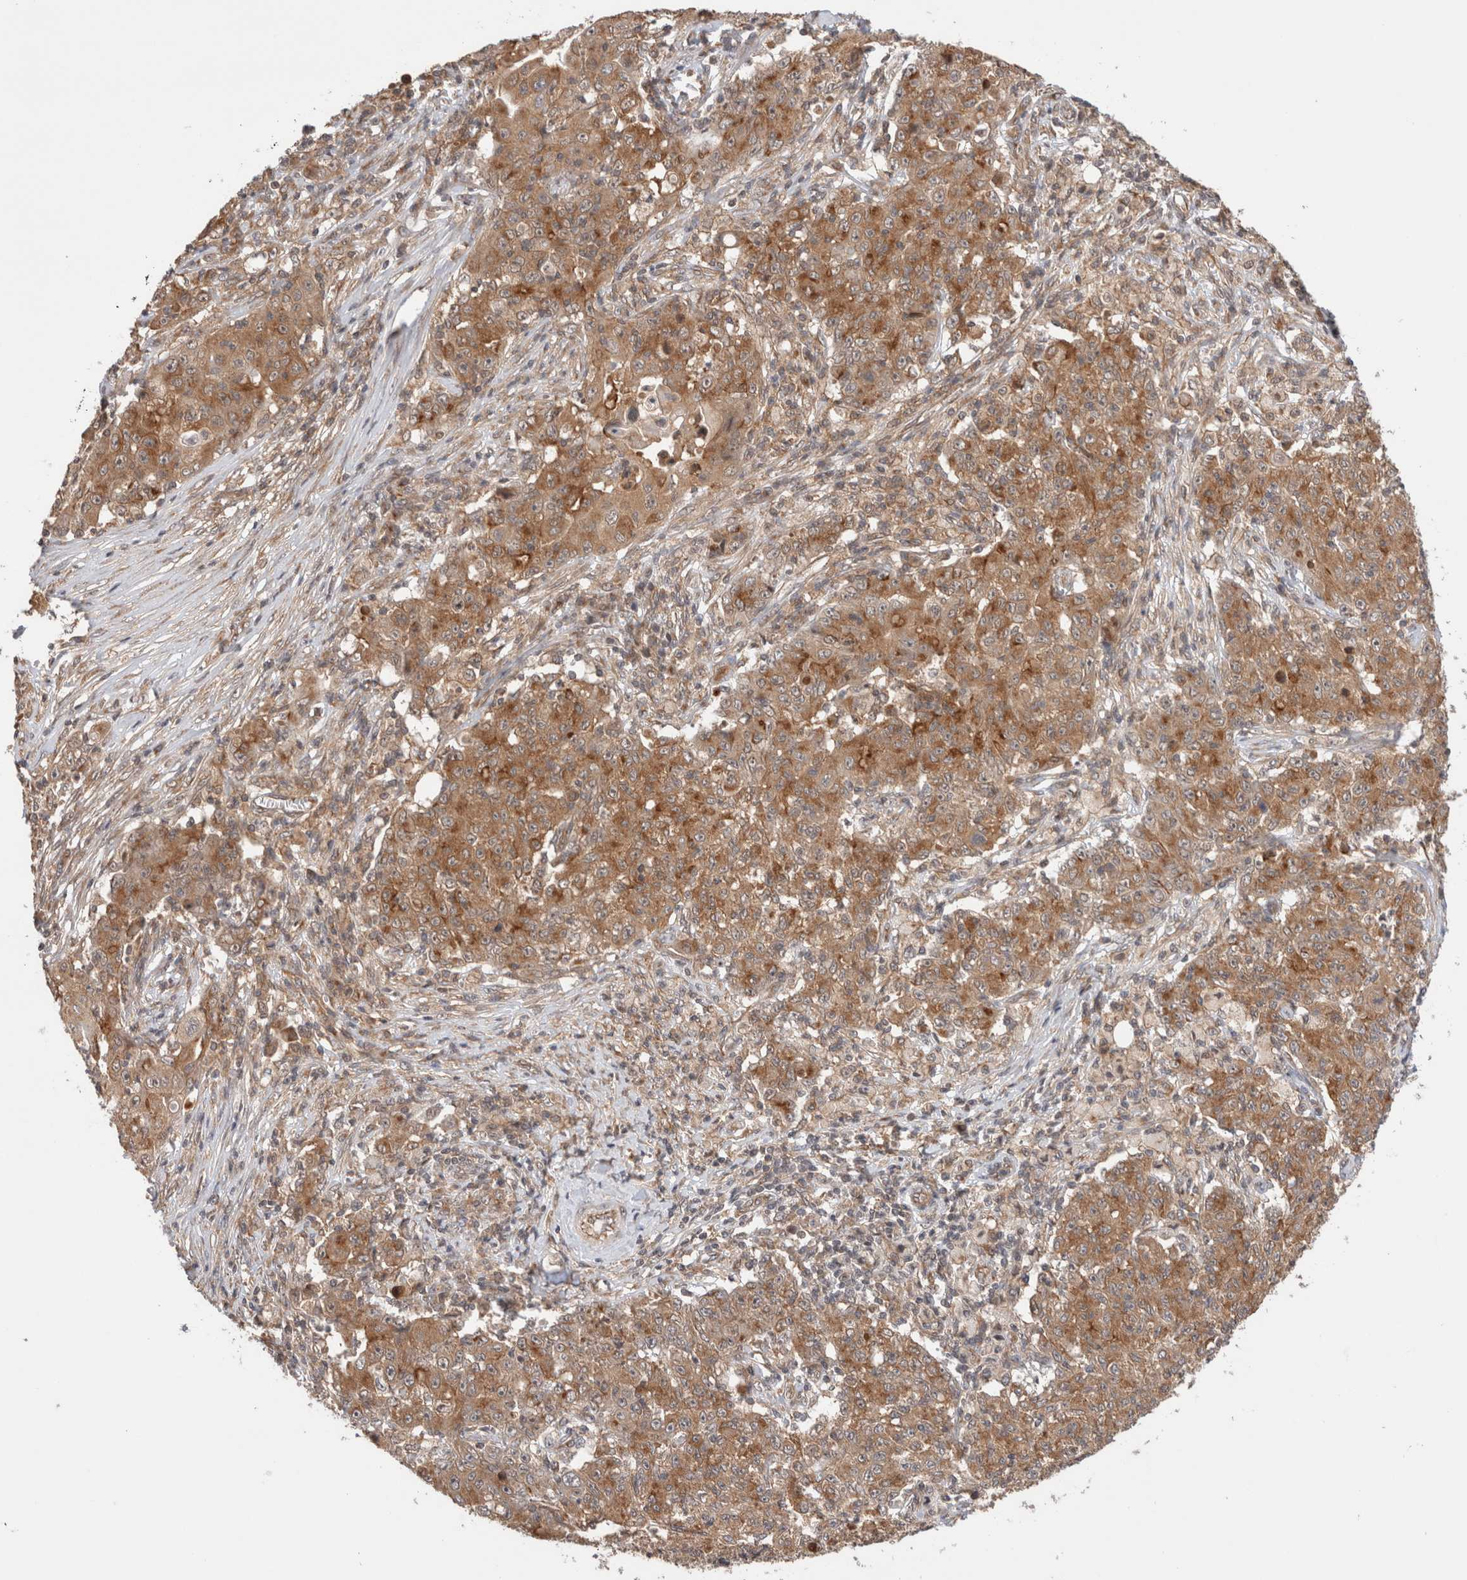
{"staining": {"intensity": "moderate", "quantity": ">75%", "location": "cytoplasmic/membranous"}, "tissue": "ovarian cancer", "cell_type": "Tumor cells", "image_type": "cancer", "snomed": [{"axis": "morphology", "description": "Carcinoma, endometroid"}, {"axis": "topography", "description": "Ovary"}], "caption": "Moderate cytoplasmic/membranous expression for a protein is appreciated in about >75% of tumor cells of endometroid carcinoma (ovarian) using immunohistochemistry (IHC).", "gene": "SIKE1", "patient": {"sex": "female", "age": 42}}